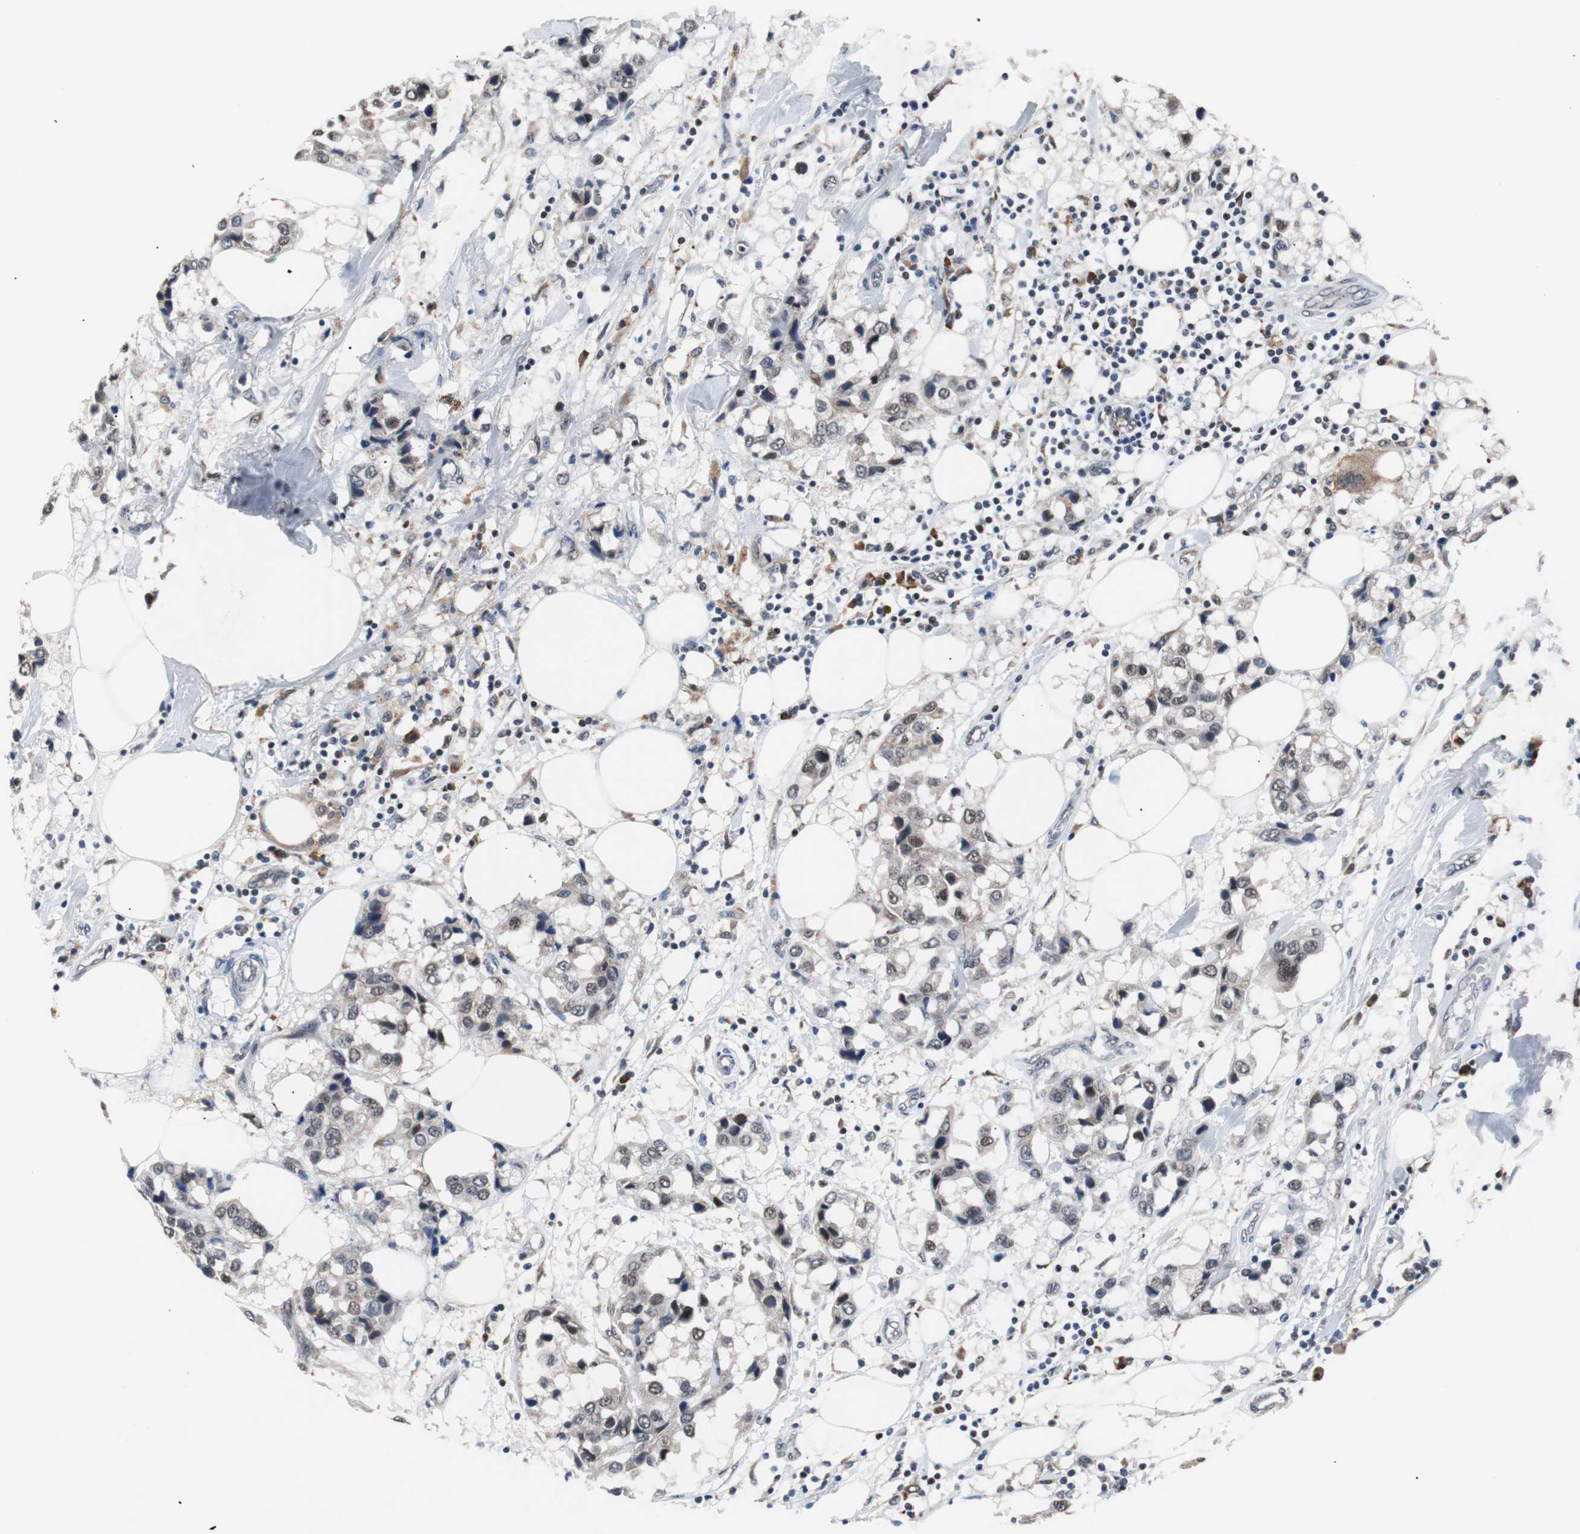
{"staining": {"intensity": "weak", "quantity": "25%-75%", "location": "nuclear"}, "tissue": "breast cancer", "cell_type": "Tumor cells", "image_type": "cancer", "snomed": [{"axis": "morphology", "description": "Duct carcinoma"}, {"axis": "topography", "description": "Breast"}], "caption": "High-magnification brightfield microscopy of breast invasive ductal carcinoma stained with DAB (3,3'-diaminobenzidine) (brown) and counterstained with hematoxylin (blue). tumor cells exhibit weak nuclear positivity is seen in approximately25%-75% of cells.", "gene": "USP28", "patient": {"sex": "female", "age": 80}}